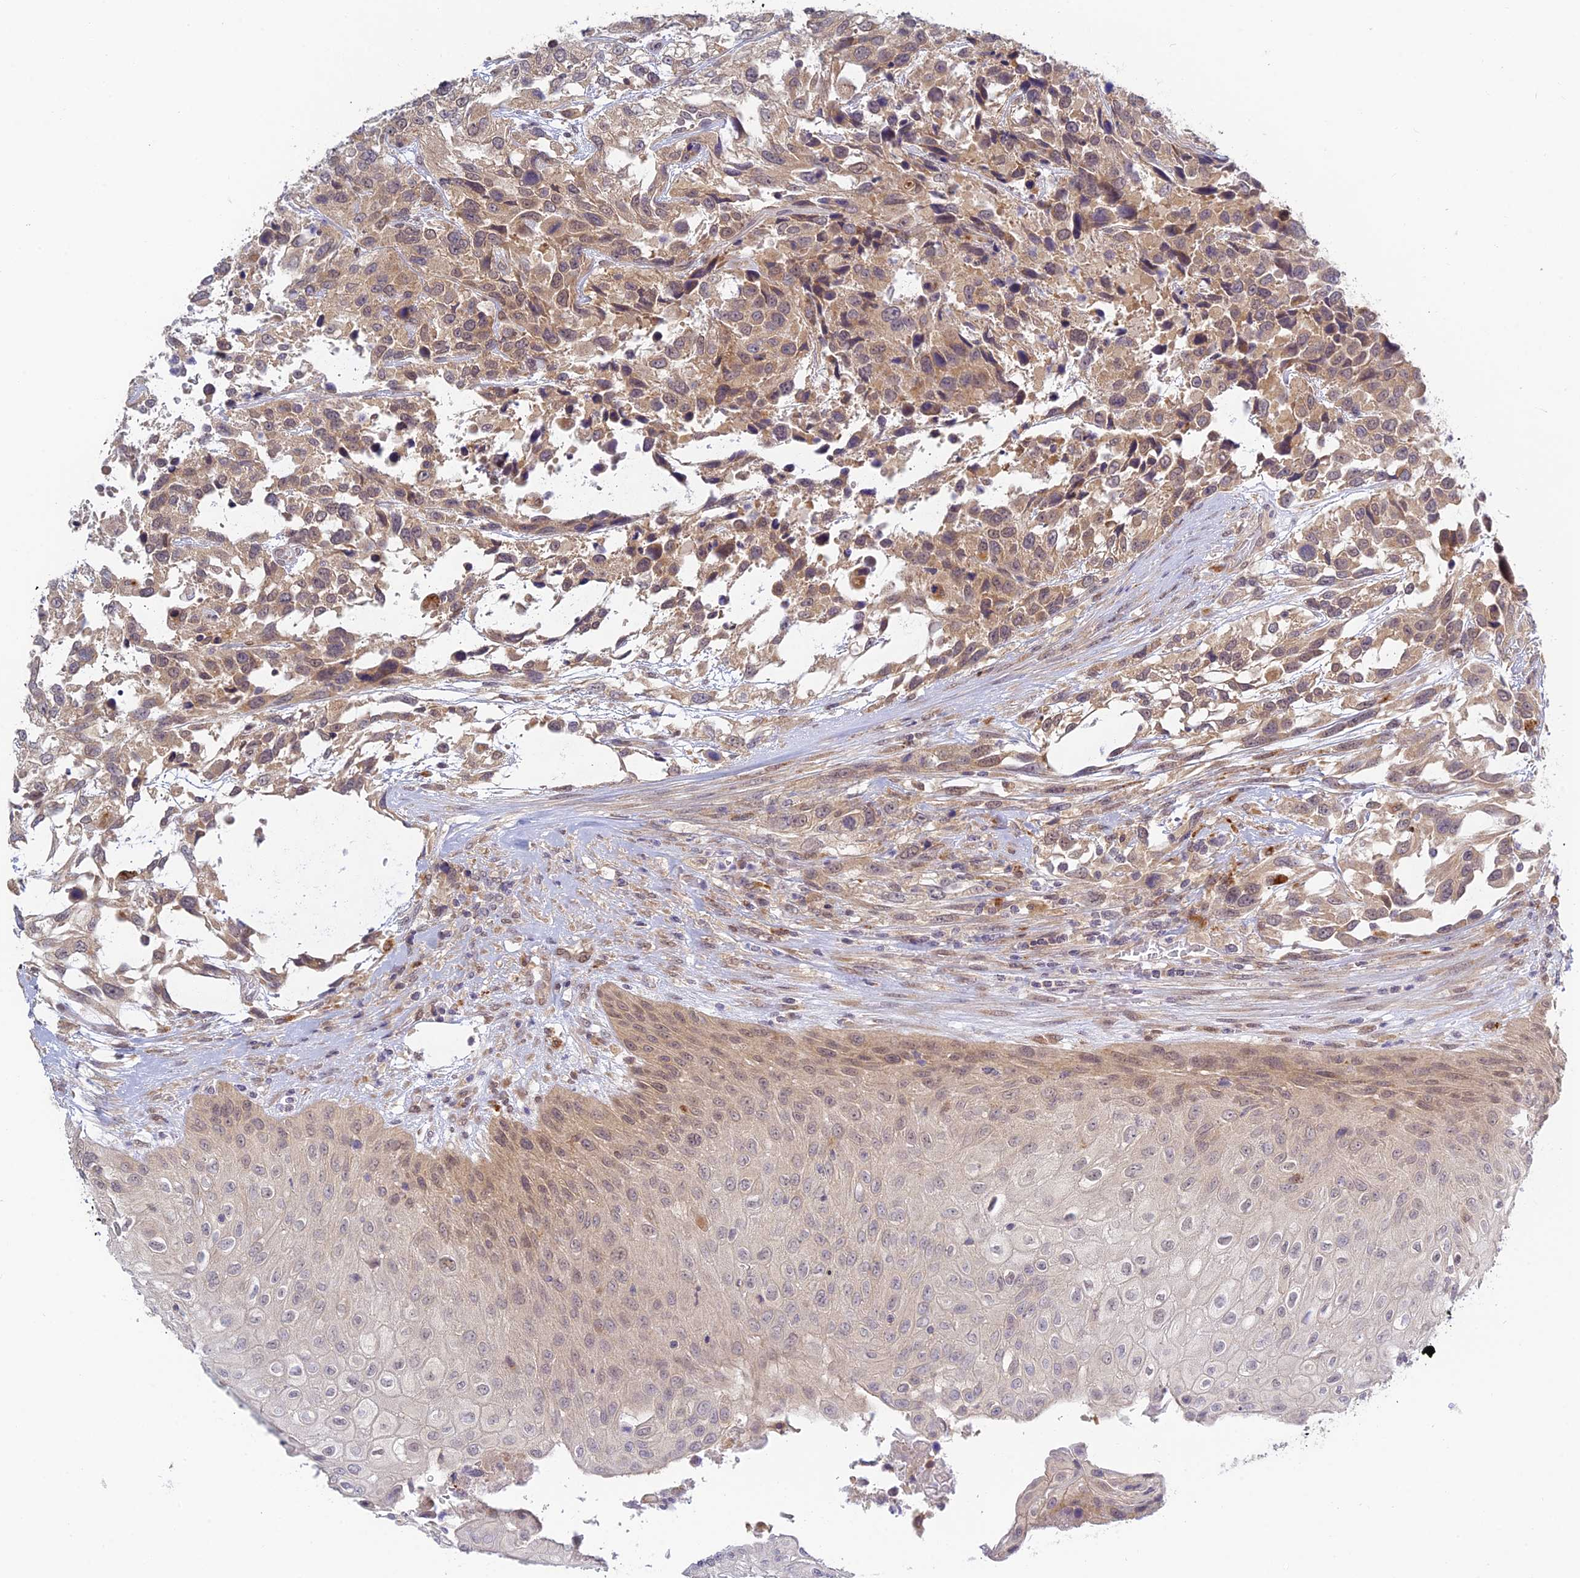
{"staining": {"intensity": "weak", "quantity": "25%-75%", "location": "cytoplasmic/membranous,nuclear"}, "tissue": "urothelial cancer", "cell_type": "Tumor cells", "image_type": "cancer", "snomed": [{"axis": "morphology", "description": "Urothelial carcinoma, High grade"}, {"axis": "topography", "description": "Urinary bladder"}], "caption": "Human urothelial cancer stained for a protein (brown) demonstrates weak cytoplasmic/membranous and nuclear positive positivity in approximately 25%-75% of tumor cells.", "gene": "SKIC8", "patient": {"sex": "female", "age": 70}}